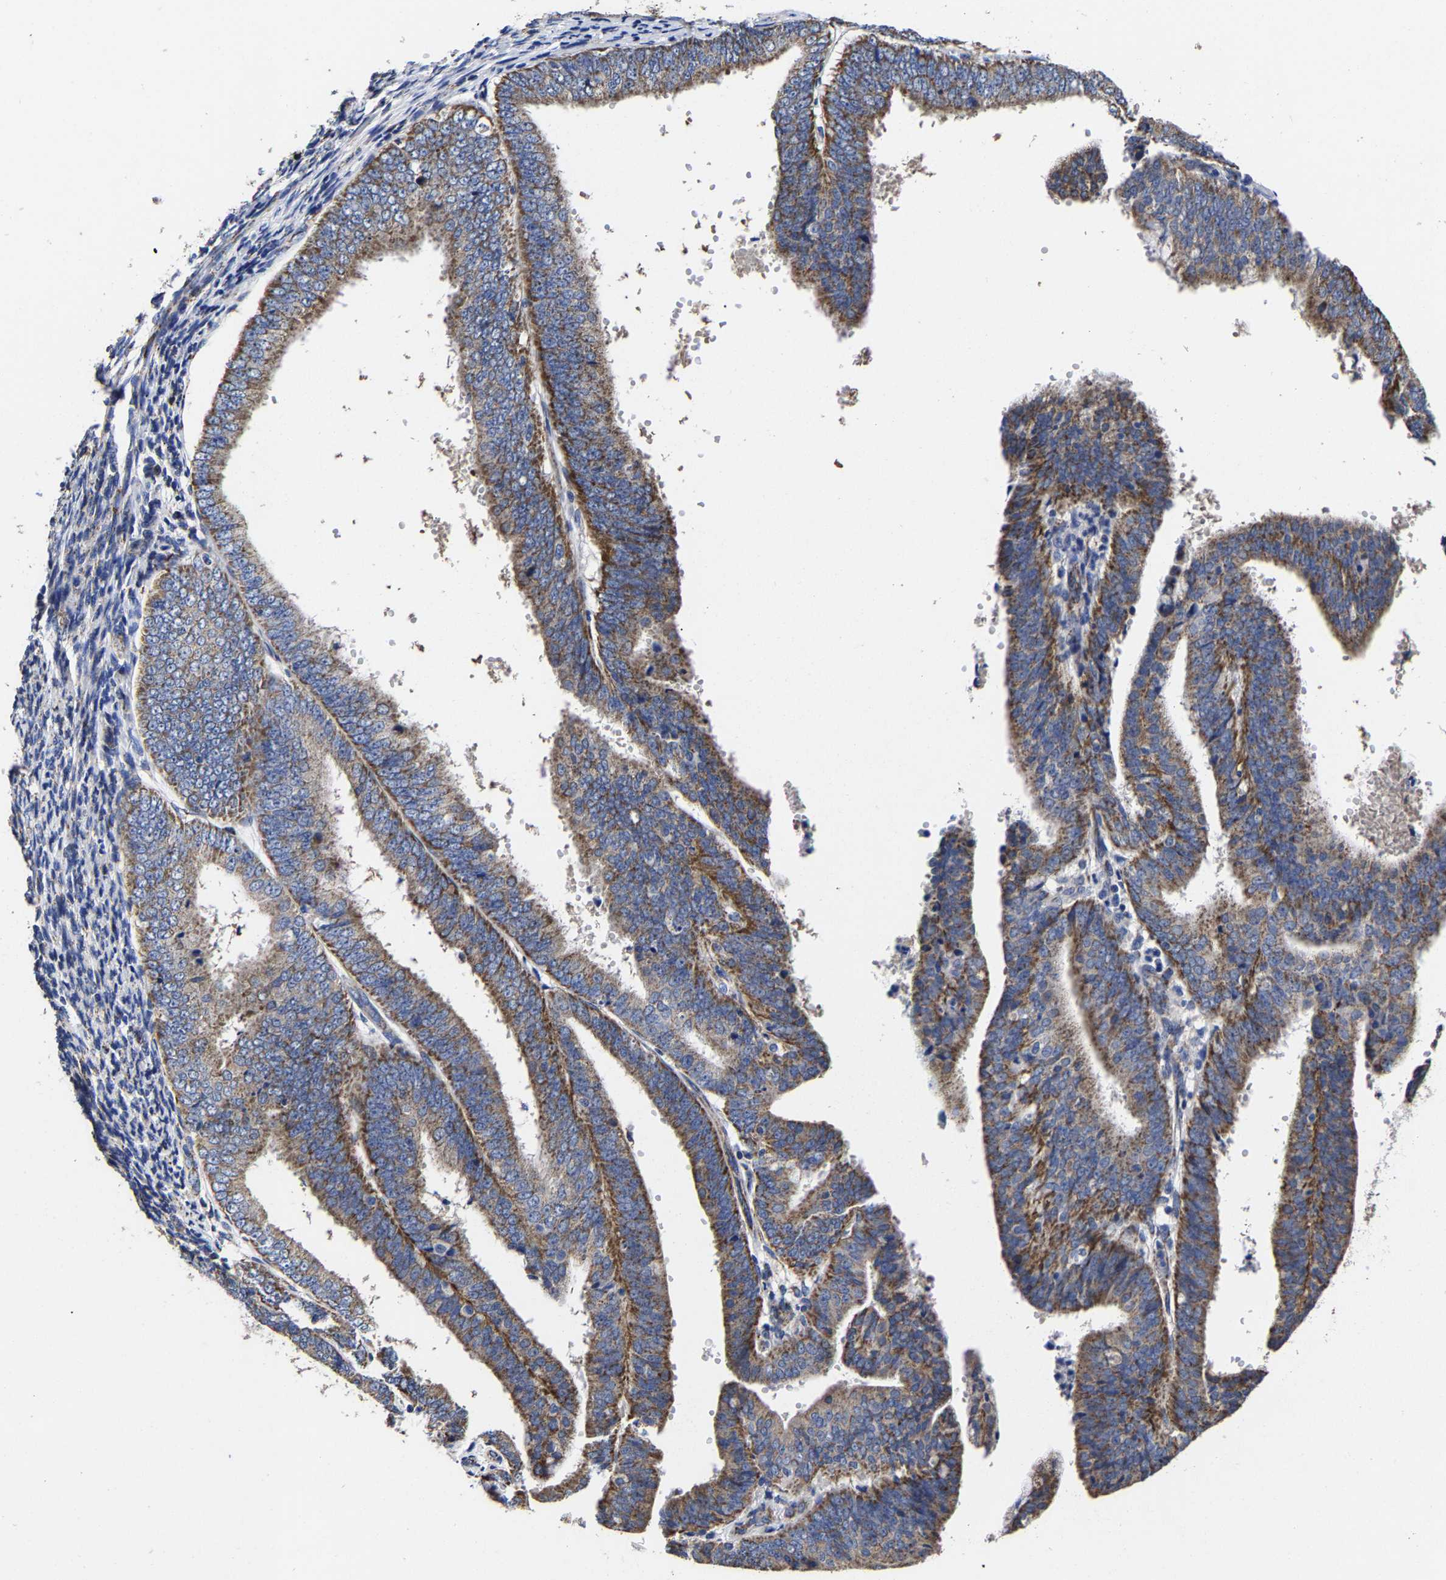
{"staining": {"intensity": "moderate", "quantity": ">75%", "location": "cytoplasmic/membranous"}, "tissue": "endometrial cancer", "cell_type": "Tumor cells", "image_type": "cancer", "snomed": [{"axis": "morphology", "description": "Adenocarcinoma, NOS"}, {"axis": "topography", "description": "Endometrium"}], "caption": "Human endometrial adenocarcinoma stained with a protein marker exhibits moderate staining in tumor cells.", "gene": "AASS", "patient": {"sex": "female", "age": 63}}